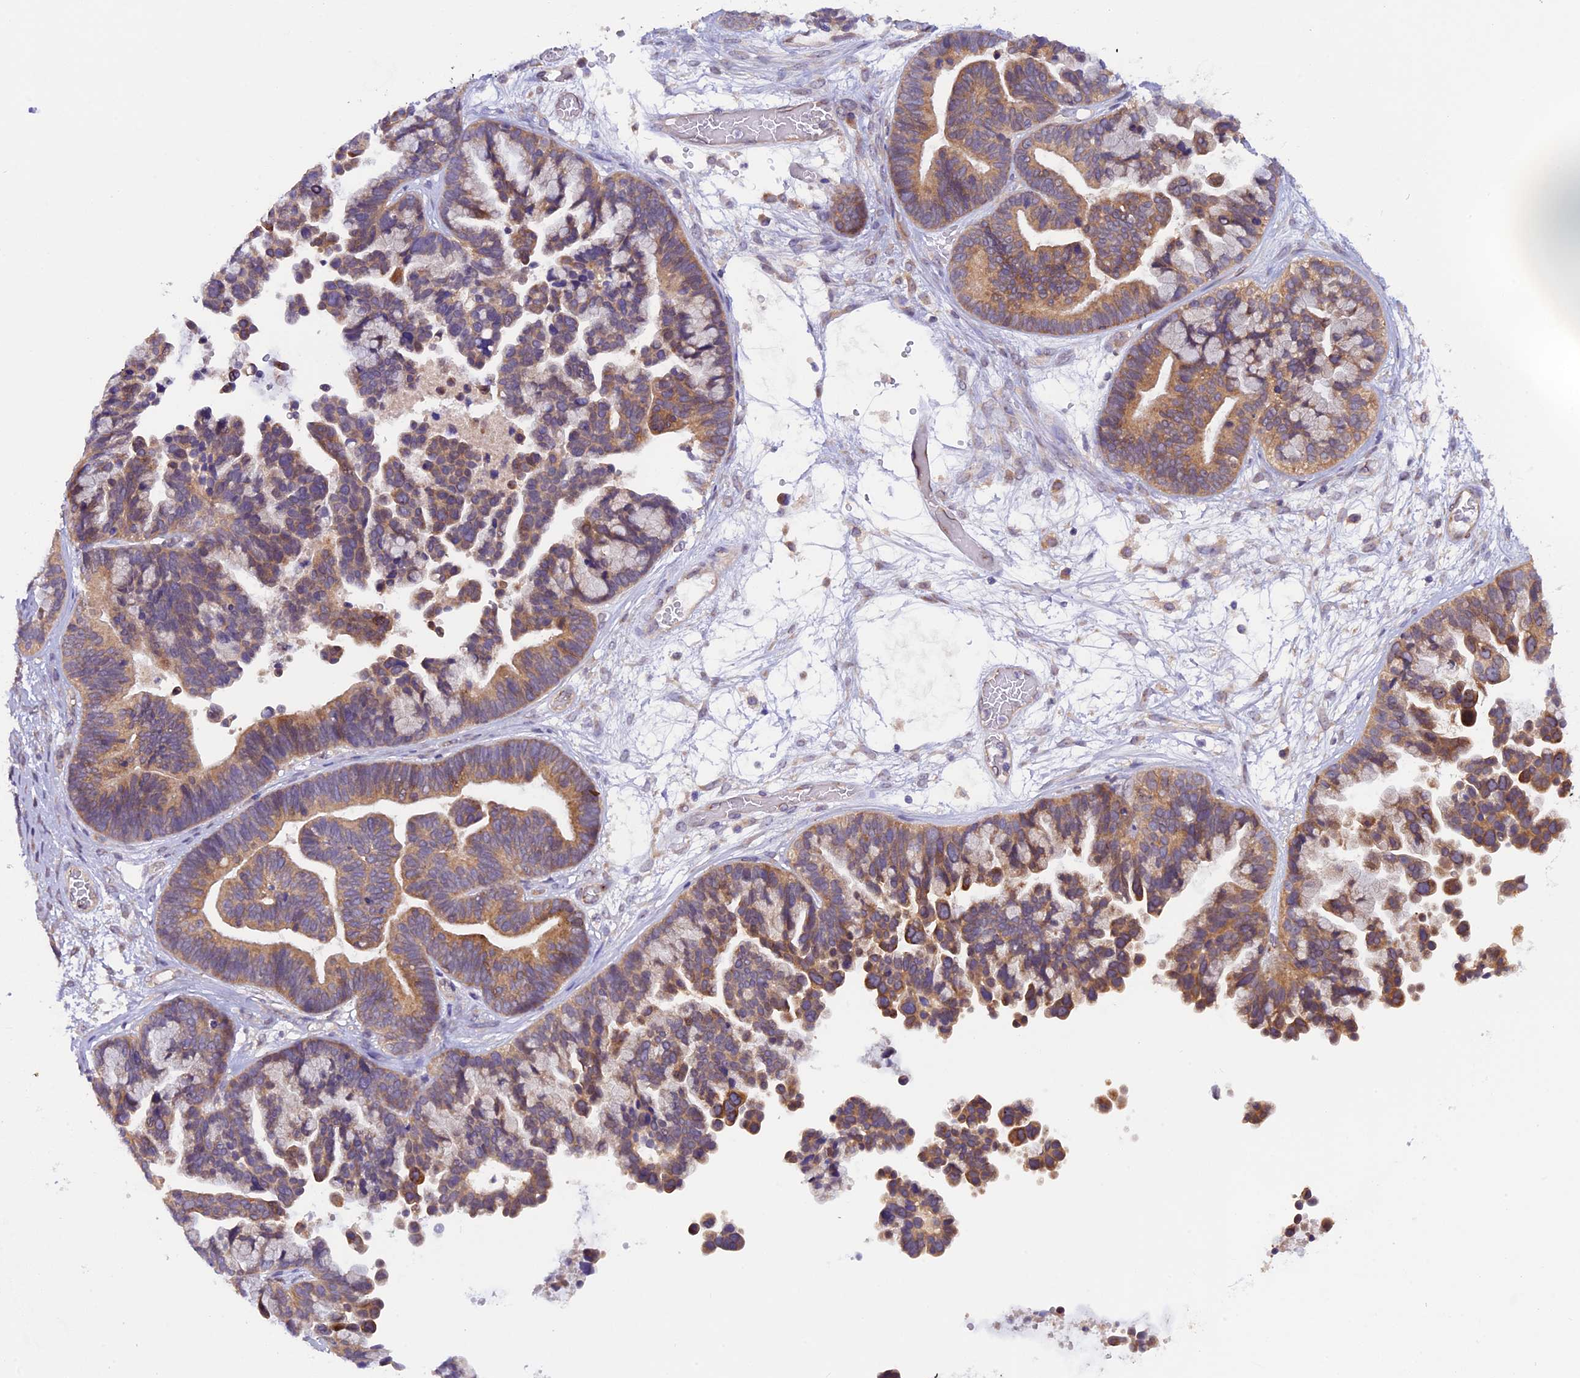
{"staining": {"intensity": "moderate", "quantity": ">75%", "location": "cytoplasmic/membranous"}, "tissue": "ovarian cancer", "cell_type": "Tumor cells", "image_type": "cancer", "snomed": [{"axis": "morphology", "description": "Cystadenocarcinoma, serous, NOS"}, {"axis": "topography", "description": "Ovary"}], "caption": "There is medium levels of moderate cytoplasmic/membranous positivity in tumor cells of serous cystadenocarcinoma (ovarian), as demonstrated by immunohistochemical staining (brown color).", "gene": "CCDC9B", "patient": {"sex": "female", "age": 56}}